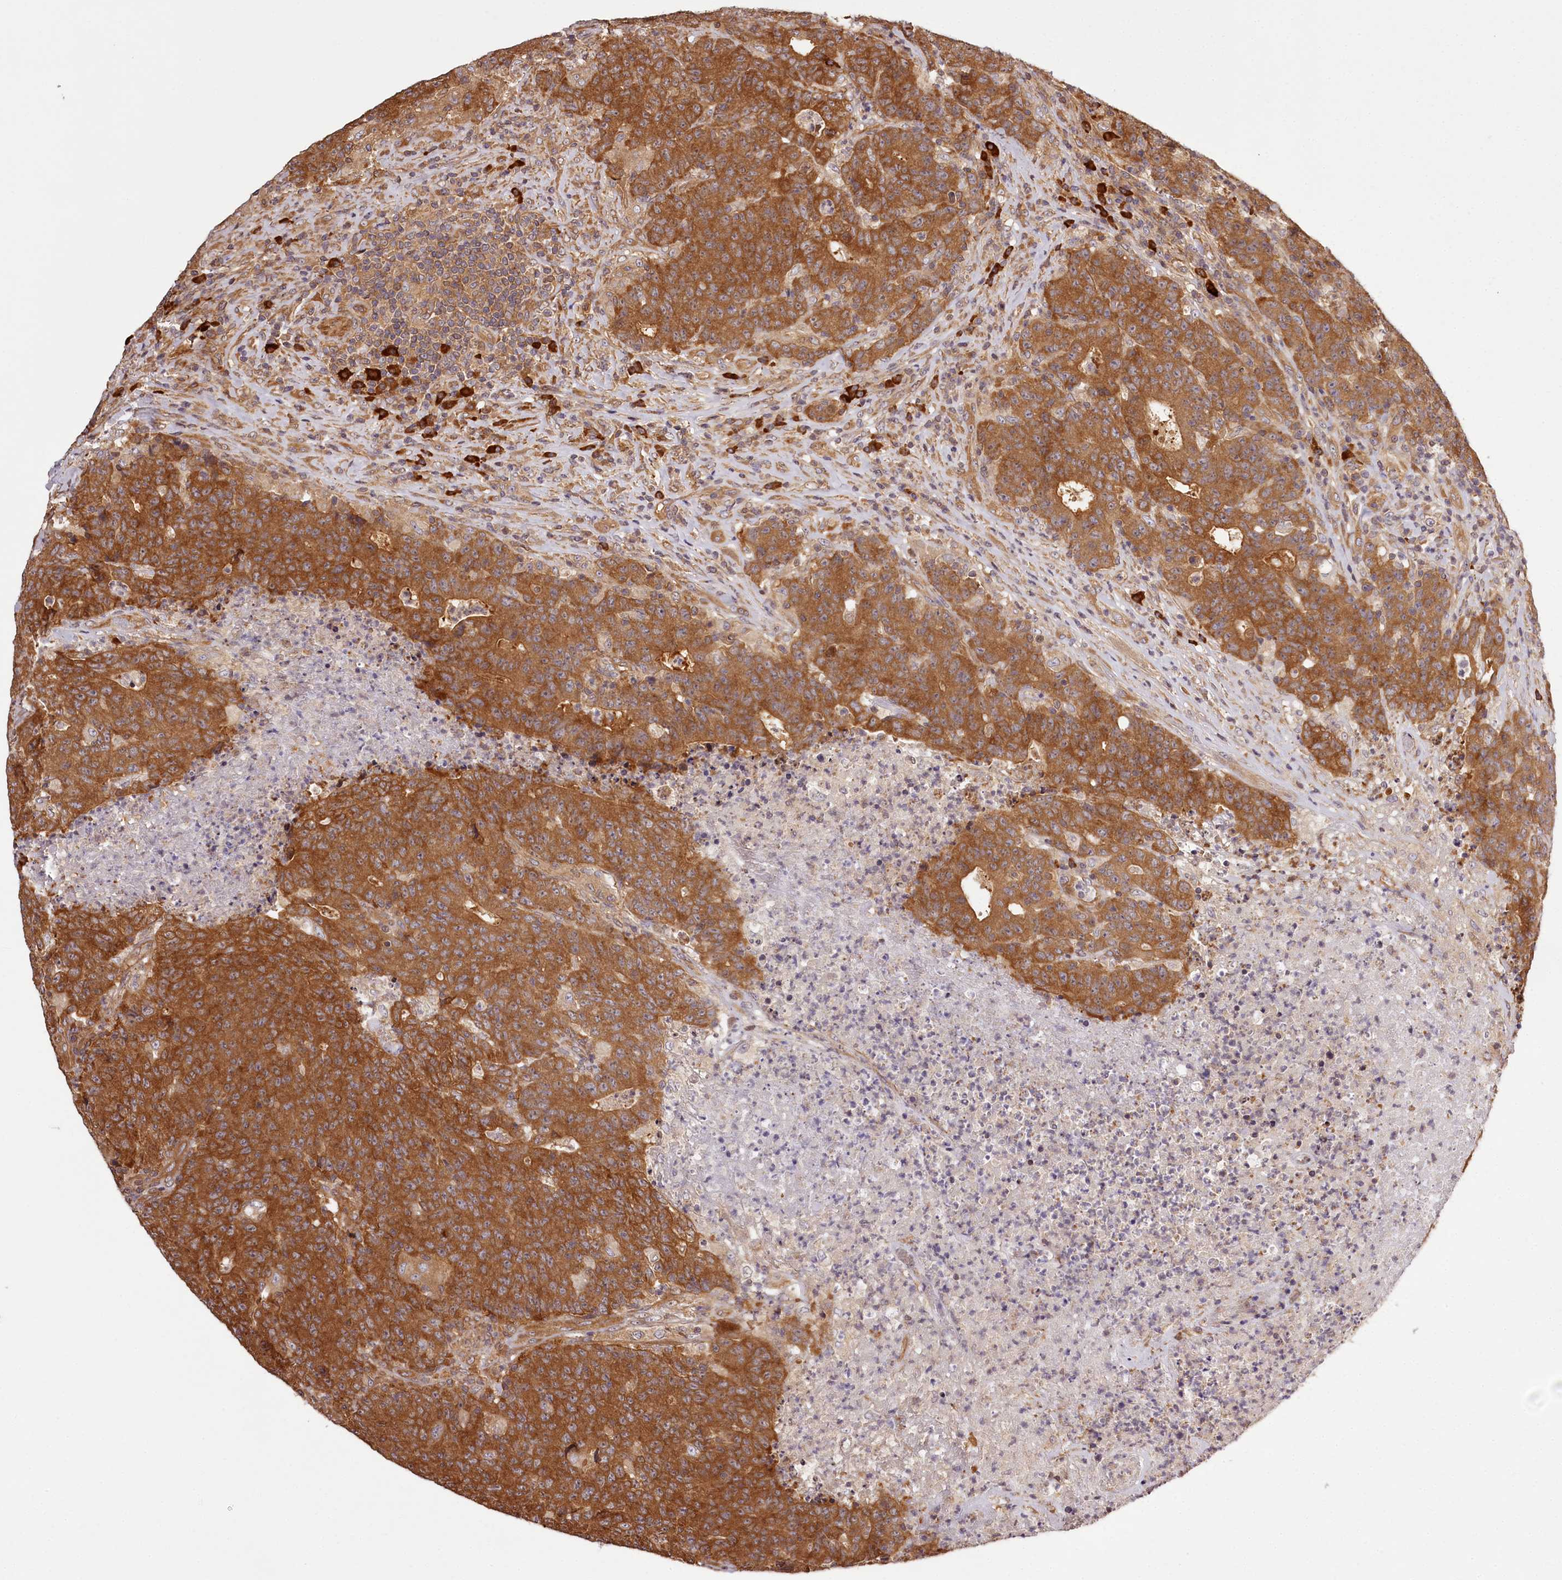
{"staining": {"intensity": "strong", "quantity": ">75%", "location": "cytoplasmic/membranous"}, "tissue": "colorectal cancer", "cell_type": "Tumor cells", "image_type": "cancer", "snomed": [{"axis": "morphology", "description": "Adenocarcinoma, NOS"}, {"axis": "topography", "description": "Colon"}], "caption": "Immunohistochemical staining of human adenocarcinoma (colorectal) exhibits high levels of strong cytoplasmic/membranous protein staining in about >75% of tumor cells.", "gene": "TARS1", "patient": {"sex": "female", "age": 75}}